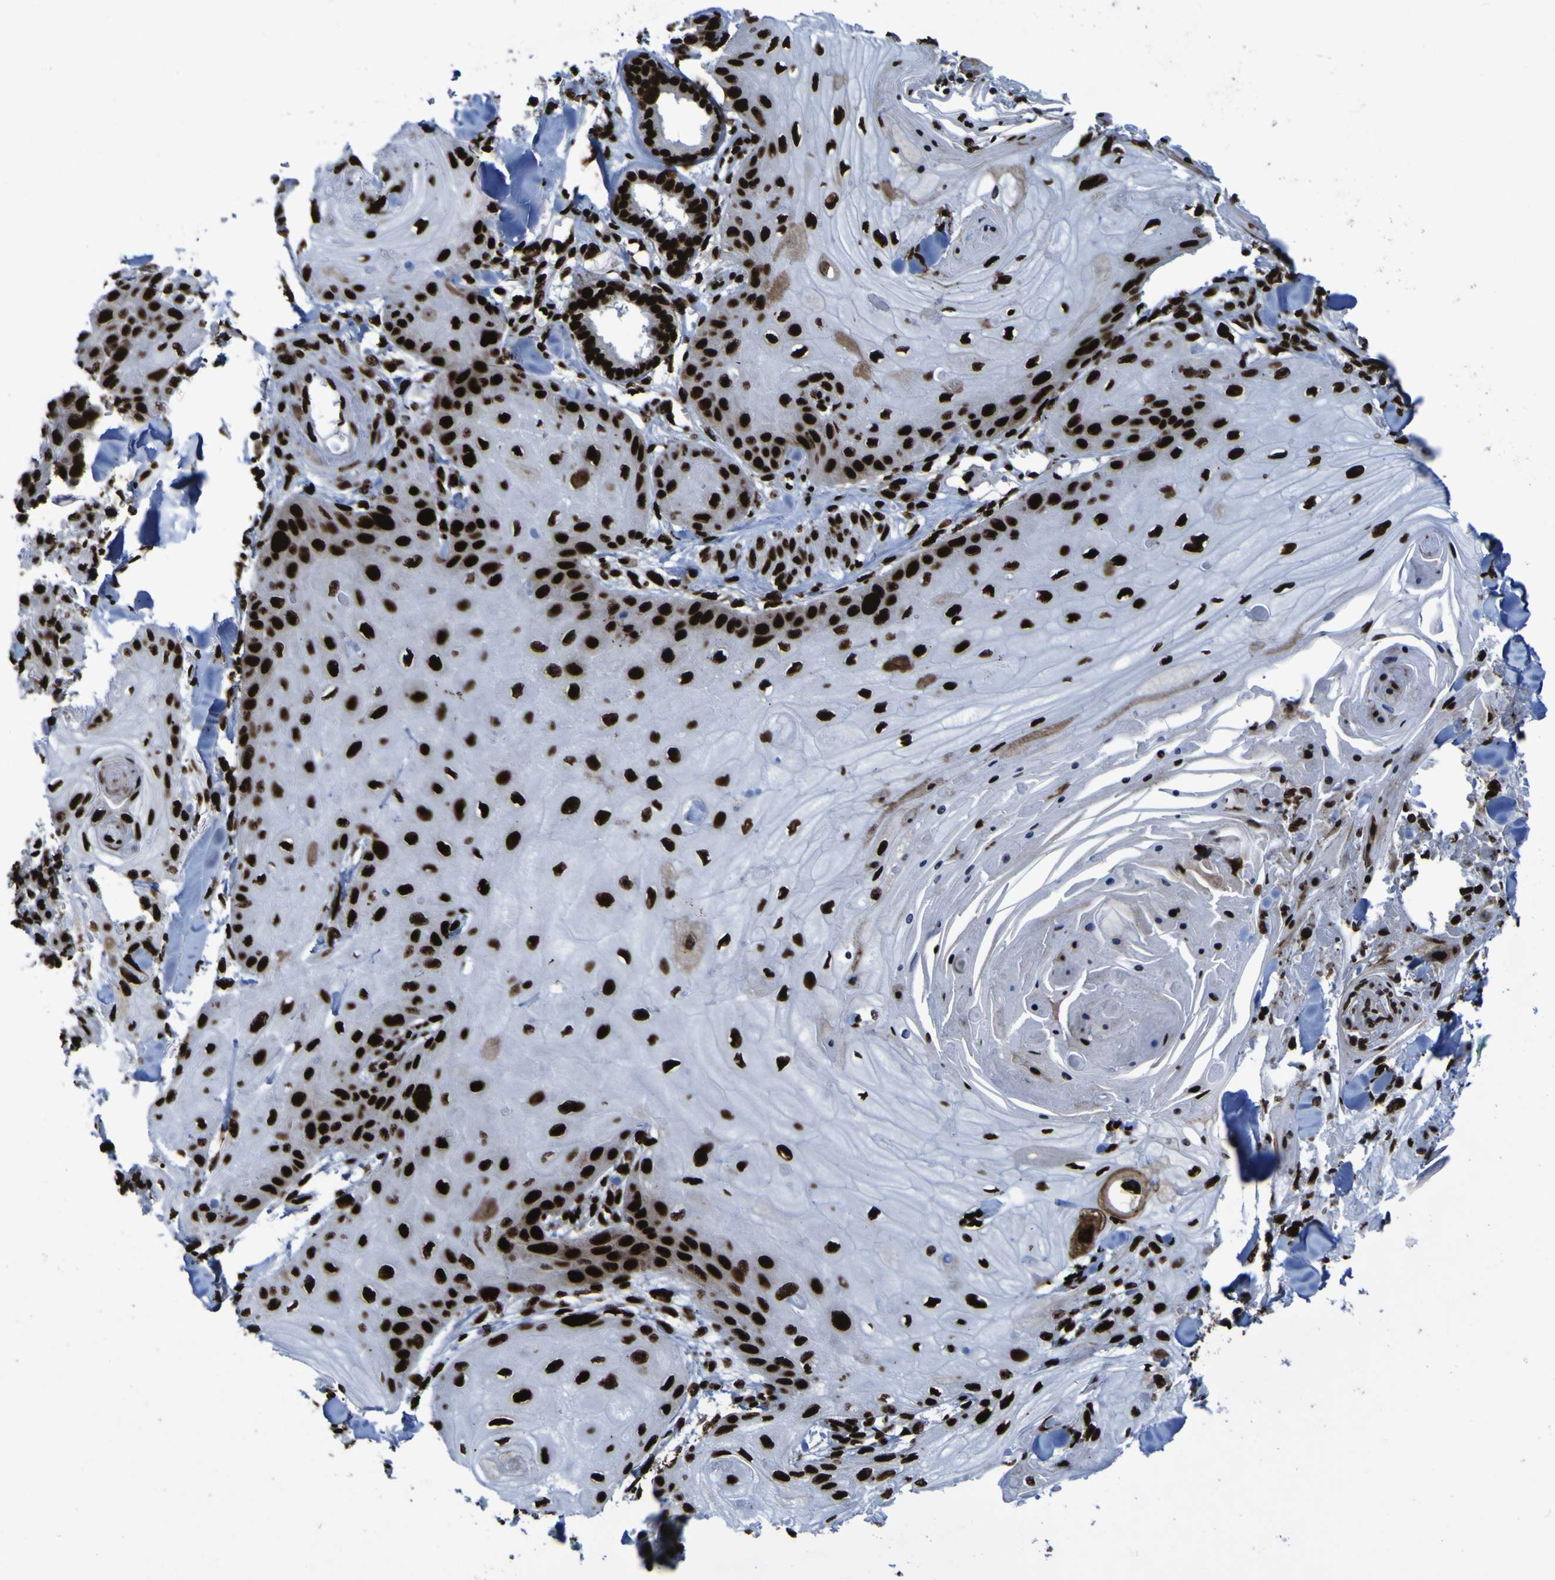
{"staining": {"intensity": "strong", "quantity": ">75%", "location": "nuclear"}, "tissue": "skin cancer", "cell_type": "Tumor cells", "image_type": "cancer", "snomed": [{"axis": "morphology", "description": "Squamous cell carcinoma, NOS"}, {"axis": "topography", "description": "Skin"}], "caption": "This histopathology image exhibits immunohistochemistry staining of human skin cancer (squamous cell carcinoma), with high strong nuclear staining in about >75% of tumor cells.", "gene": "NPM1", "patient": {"sex": "male", "age": 74}}